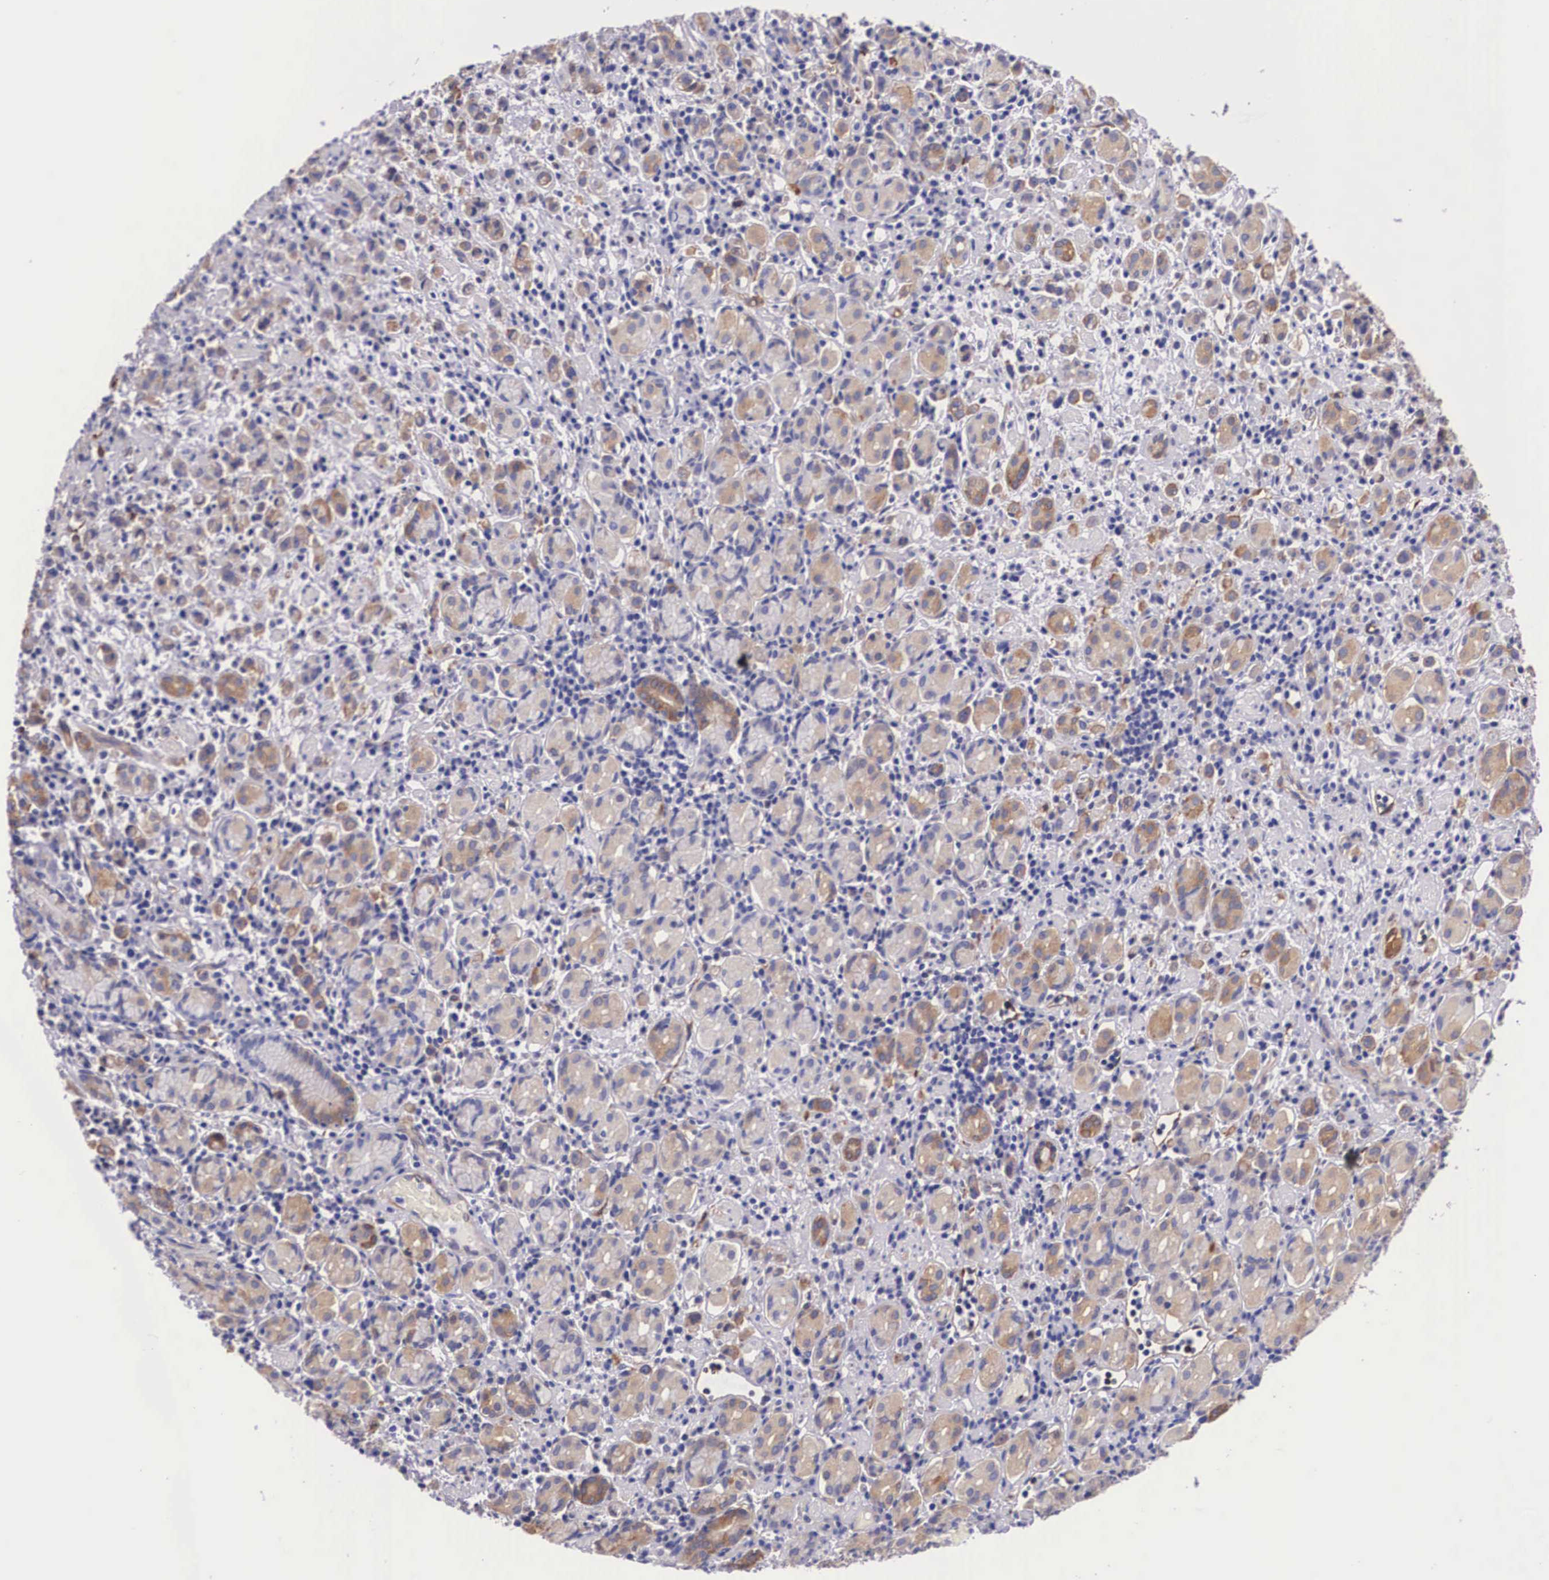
{"staining": {"intensity": "weak", "quantity": "<25%", "location": "cytoplasmic/membranous"}, "tissue": "stomach cancer", "cell_type": "Tumor cells", "image_type": "cancer", "snomed": [{"axis": "morphology", "description": "Adenocarcinoma, NOS"}, {"axis": "topography", "description": "Stomach, lower"}], "caption": "The photomicrograph displays no significant positivity in tumor cells of stomach cancer.", "gene": "BCAR1", "patient": {"sex": "male", "age": 88}}